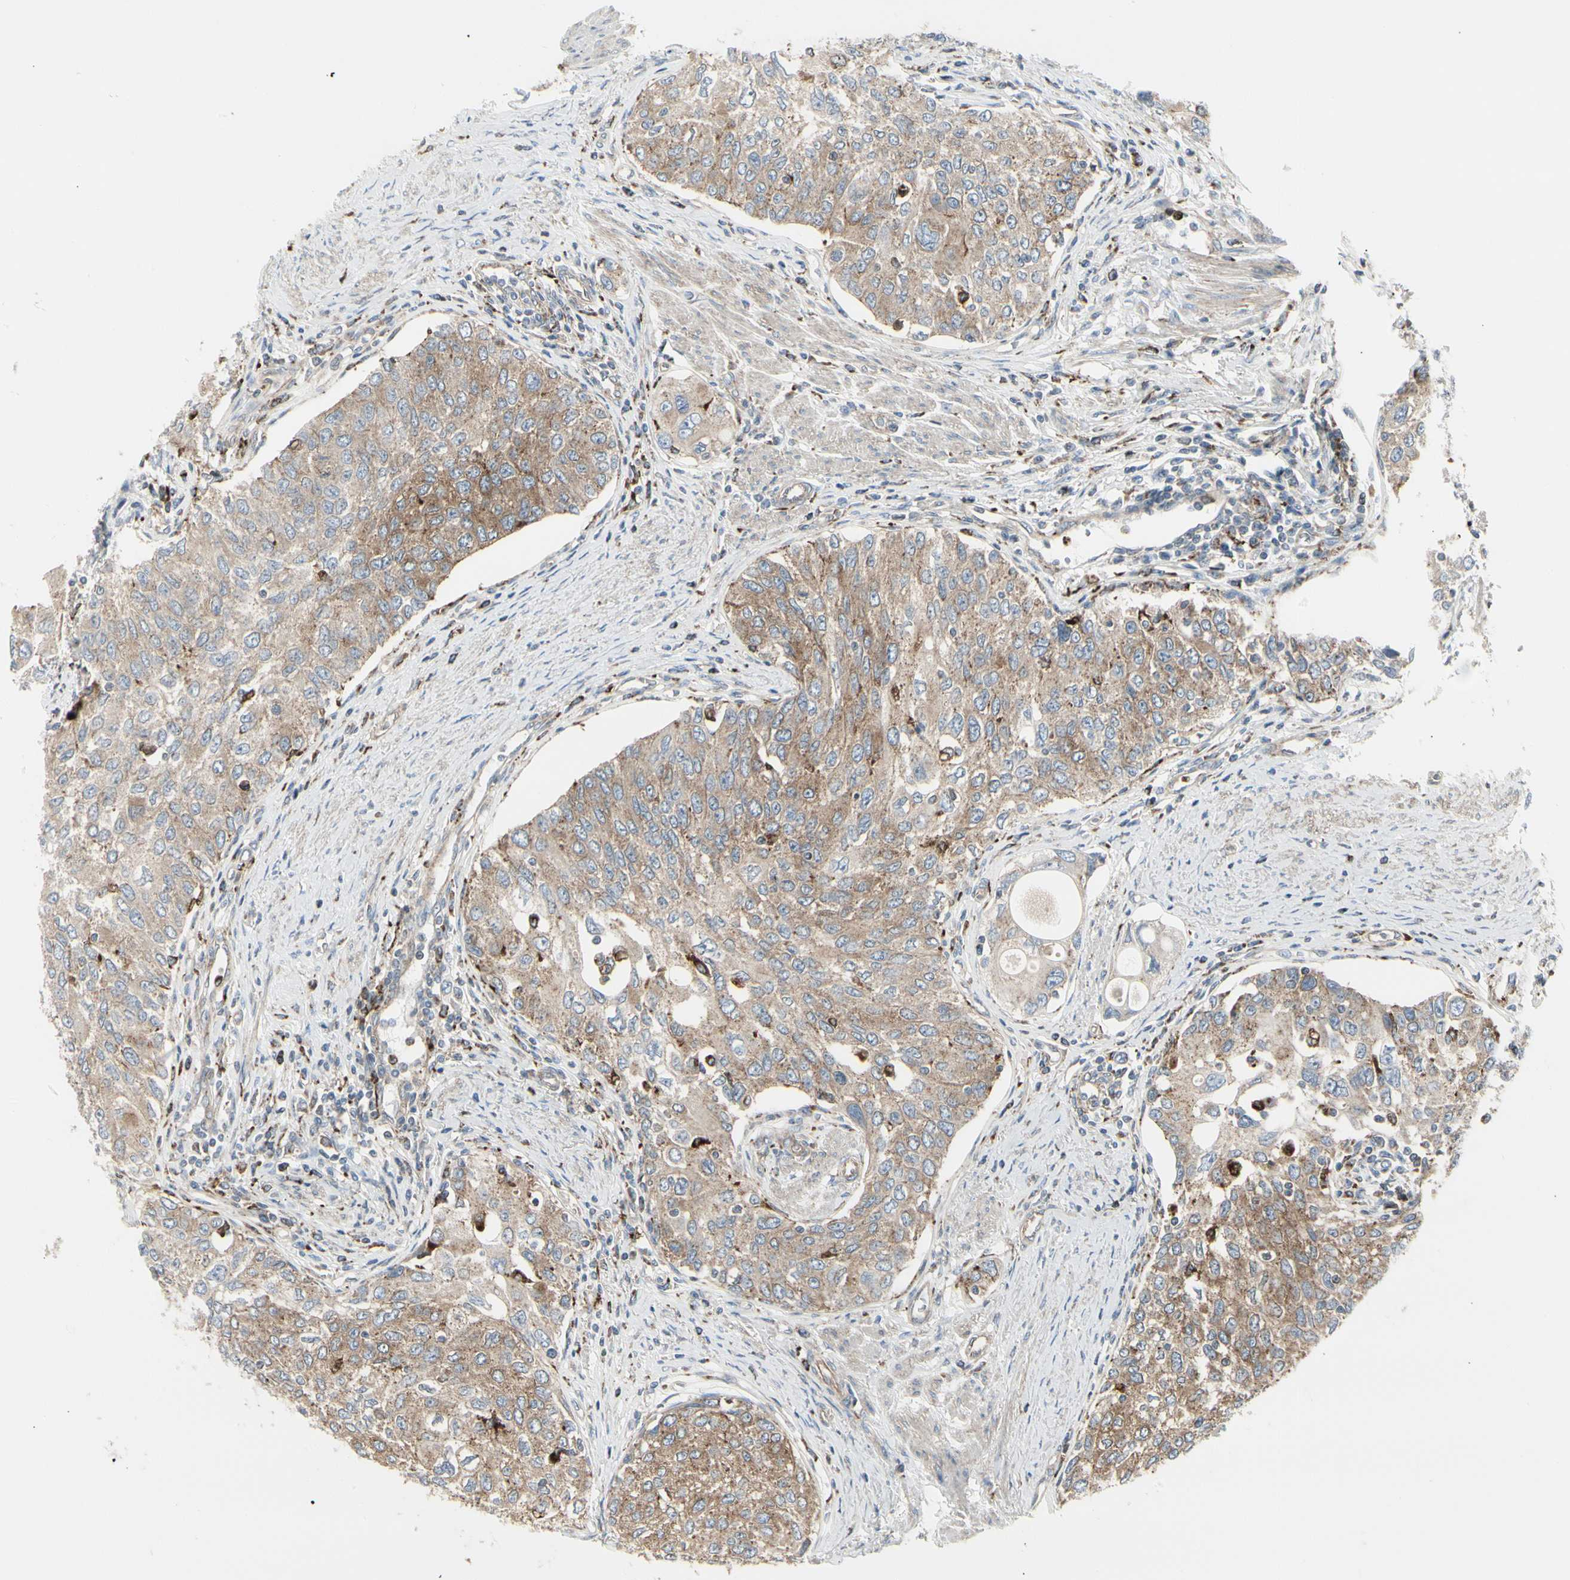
{"staining": {"intensity": "moderate", "quantity": ">75%", "location": "cytoplasmic/membranous"}, "tissue": "urothelial cancer", "cell_type": "Tumor cells", "image_type": "cancer", "snomed": [{"axis": "morphology", "description": "Urothelial carcinoma, High grade"}, {"axis": "topography", "description": "Urinary bladder"}], "caption": "High-magnification brightfield microscopy of high-grade urothelial carcinoma stained with DAB (3,3'-diaminobenzidine) (brown) and counterstained with hematoxylin (blue). tumor cells exhibit moderate cytoplasmic/membranous expression is appreciated in about>75% of cells.", "gene": "ATP6V1B2", "patient": {"sex": "female", "age": 56}}